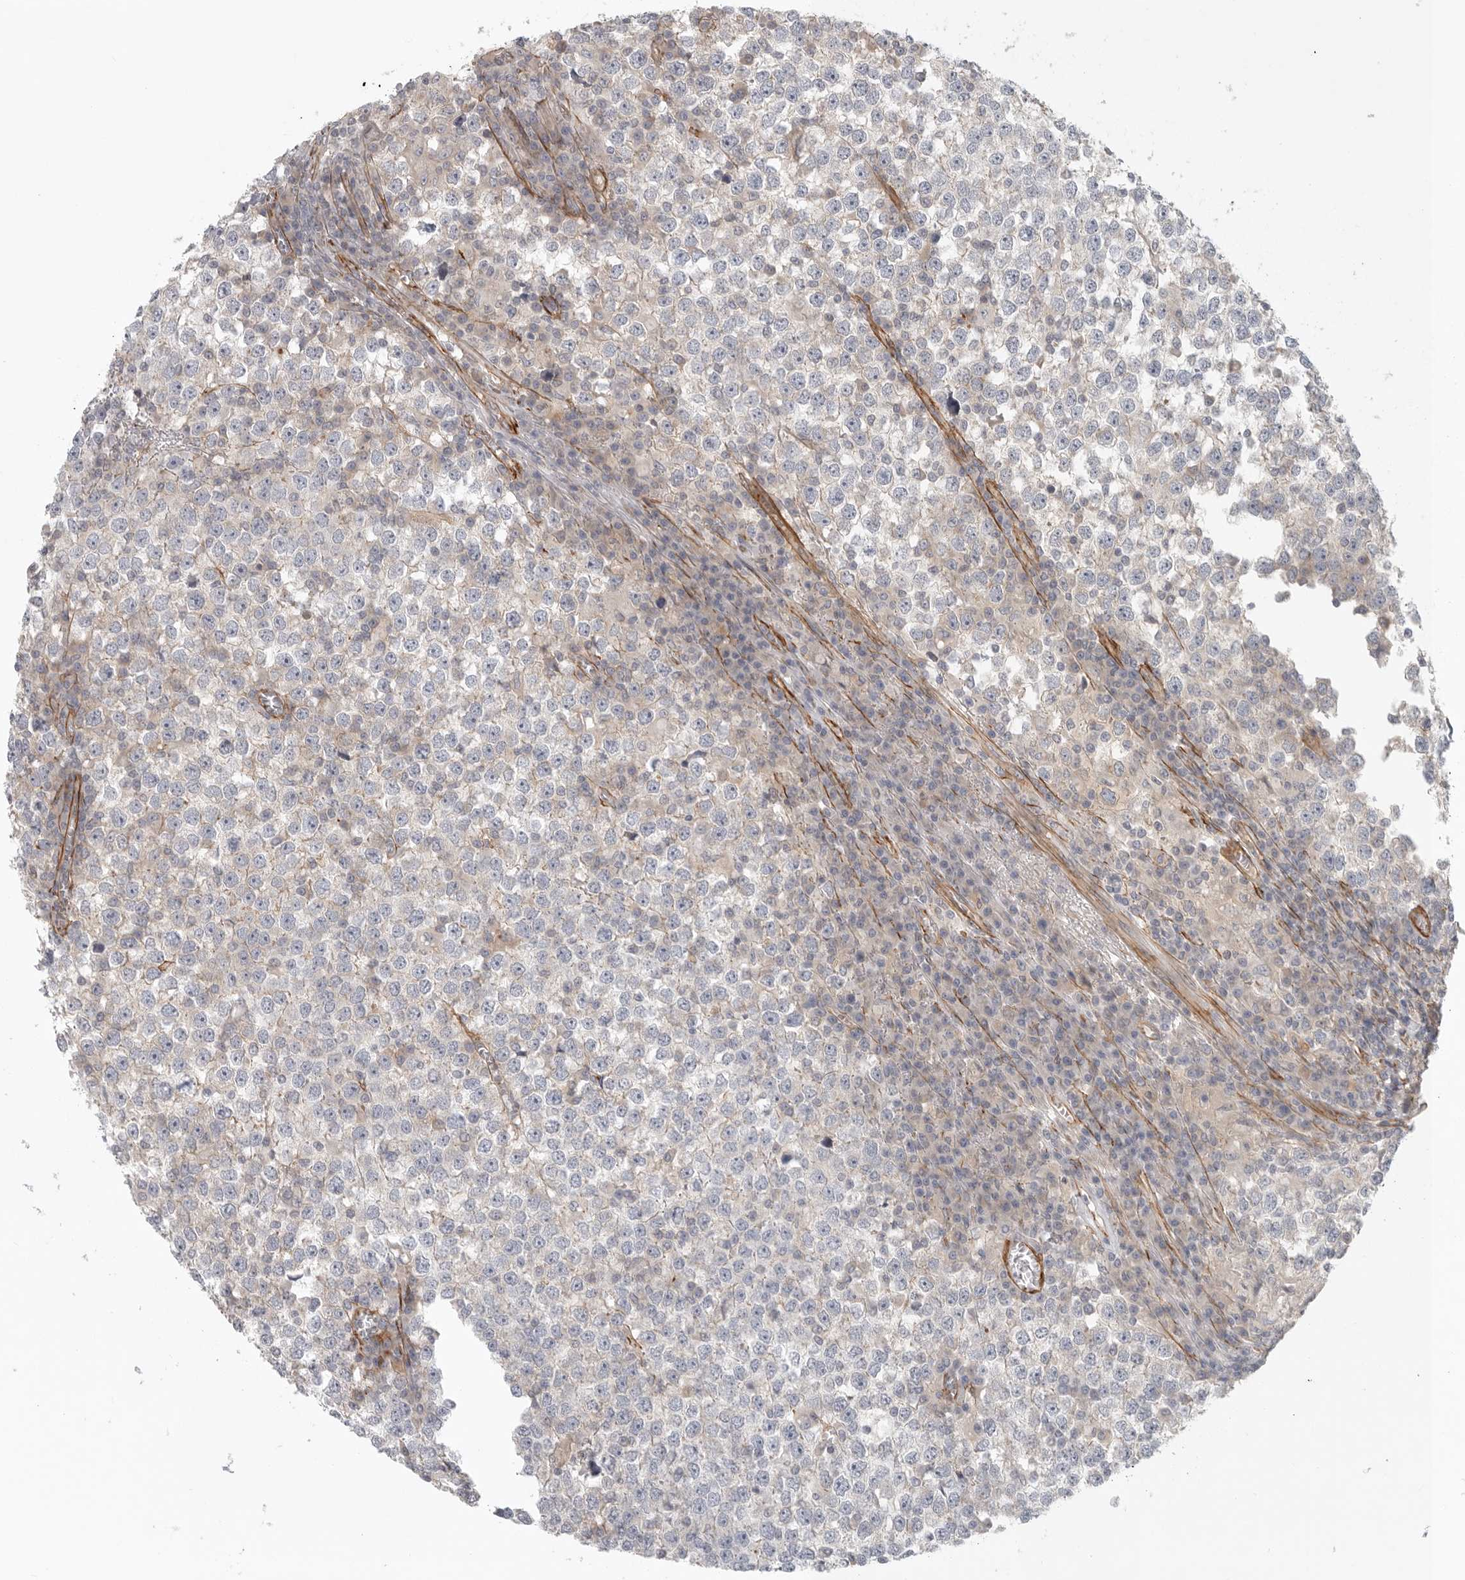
{"staining": {"intensity": "negative", "quantity": "none", "location": "none"}, "tissue": "testis cancer", "cell_type": "Tumor cells", "image_type": "cancer", "snomed": [{"axis": "morphology", "description": "Seminoma, NOS"}, {"axis": "topography", "description": "Testis"}], "caption": "Testis seminoma was stained to show a protein in brown. There is no significant positivity in tumor cells.", "gene": "LONRF1", "patient": {"sex": "male", "age": 65}}